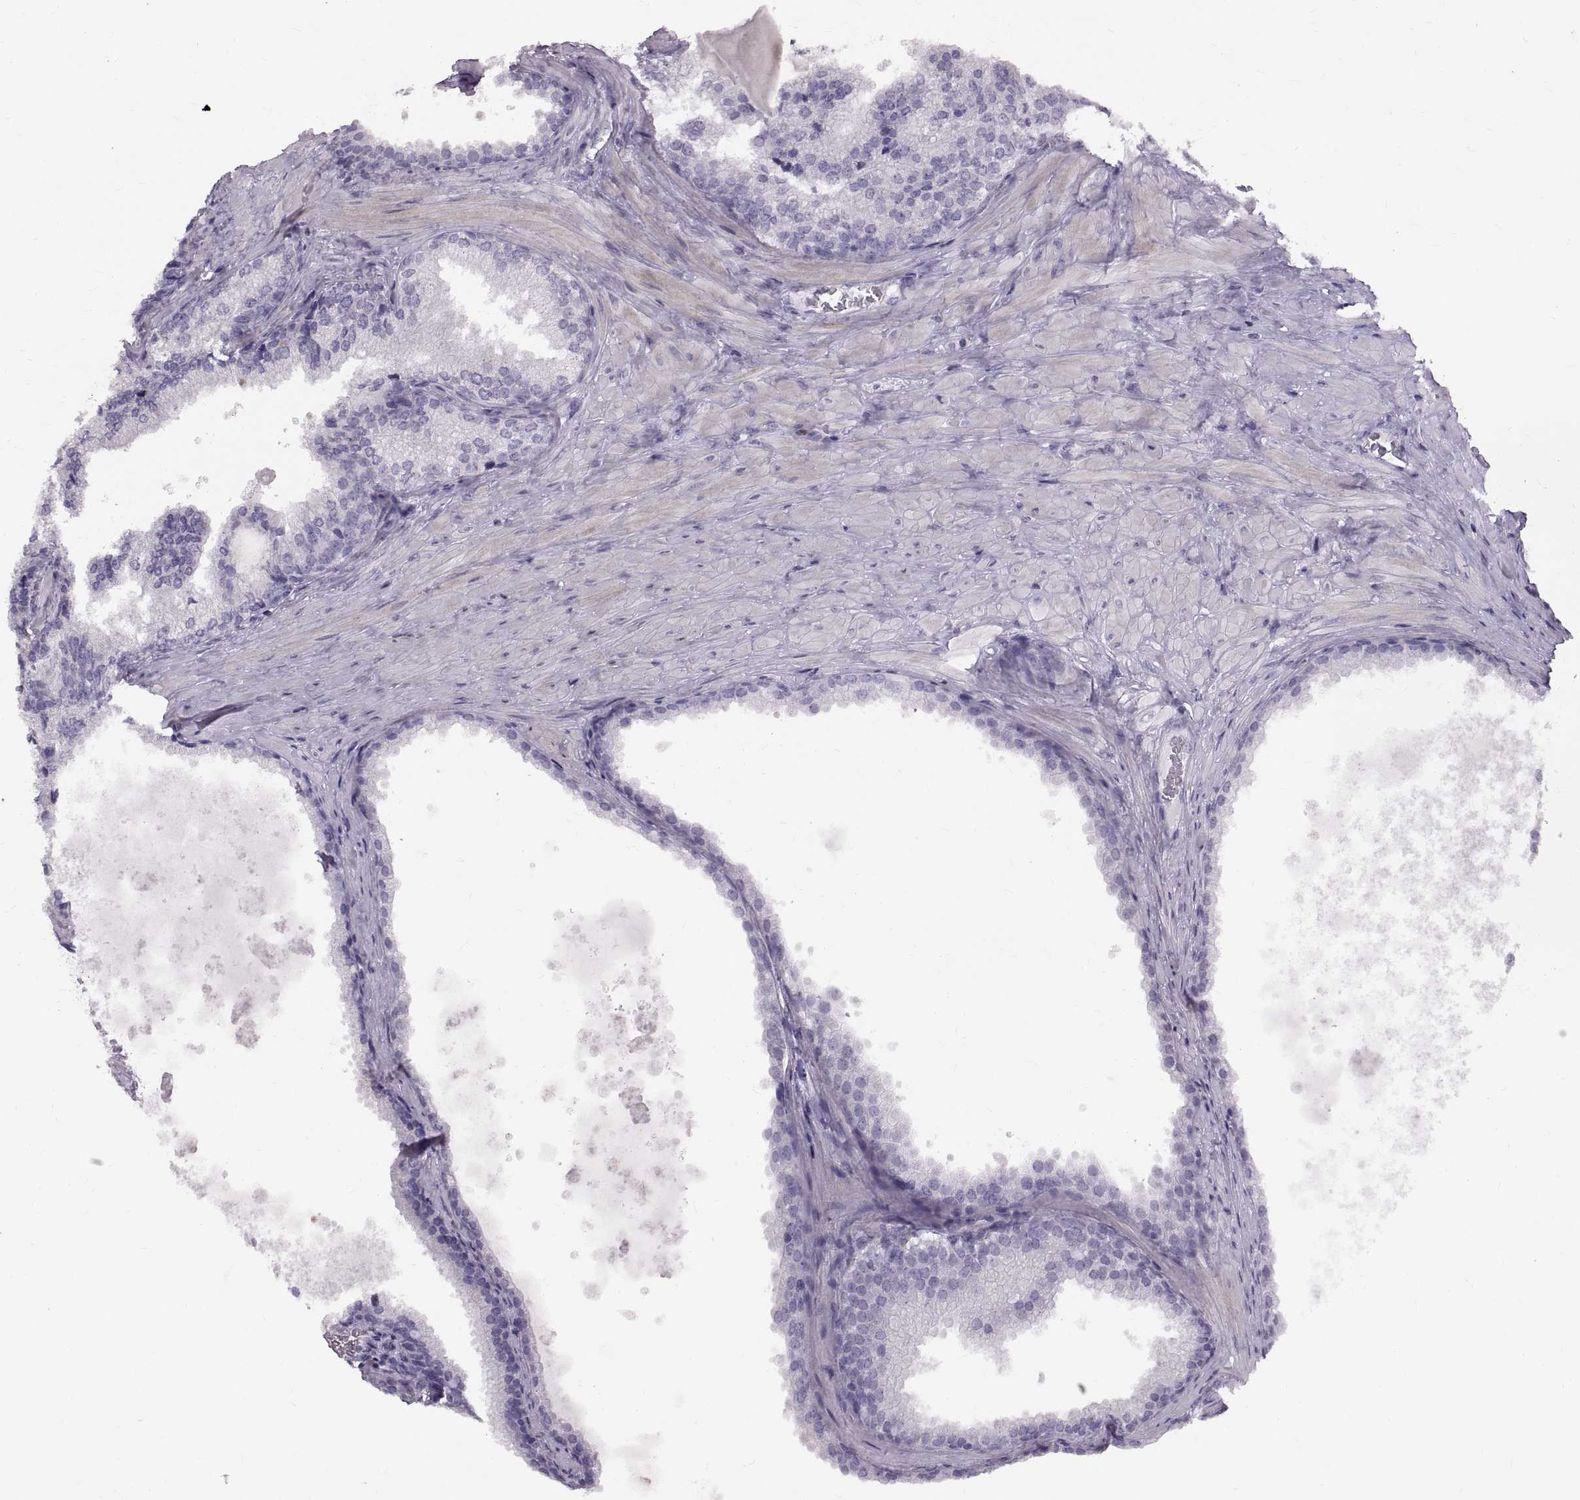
{"staining": {"intensity": "negative", "quantity": "none", "location": "none"}, "tissue": "prostate cancer", "cell_type": "Tumor cells", "image_type": "cancer", "snomed": [{"axis": "morphology", "description": "Adenocarcinoma, Low grade"}, {"axis": "topography", "description": "Prostate"}], "caption": "Immunohistochemistry photomicrograph of prostate cancer stained for a protein (brown), which shows no expression in tumor cells.", "gene": "SPACDR", "patient": {"sex": "male", "age": 56}}